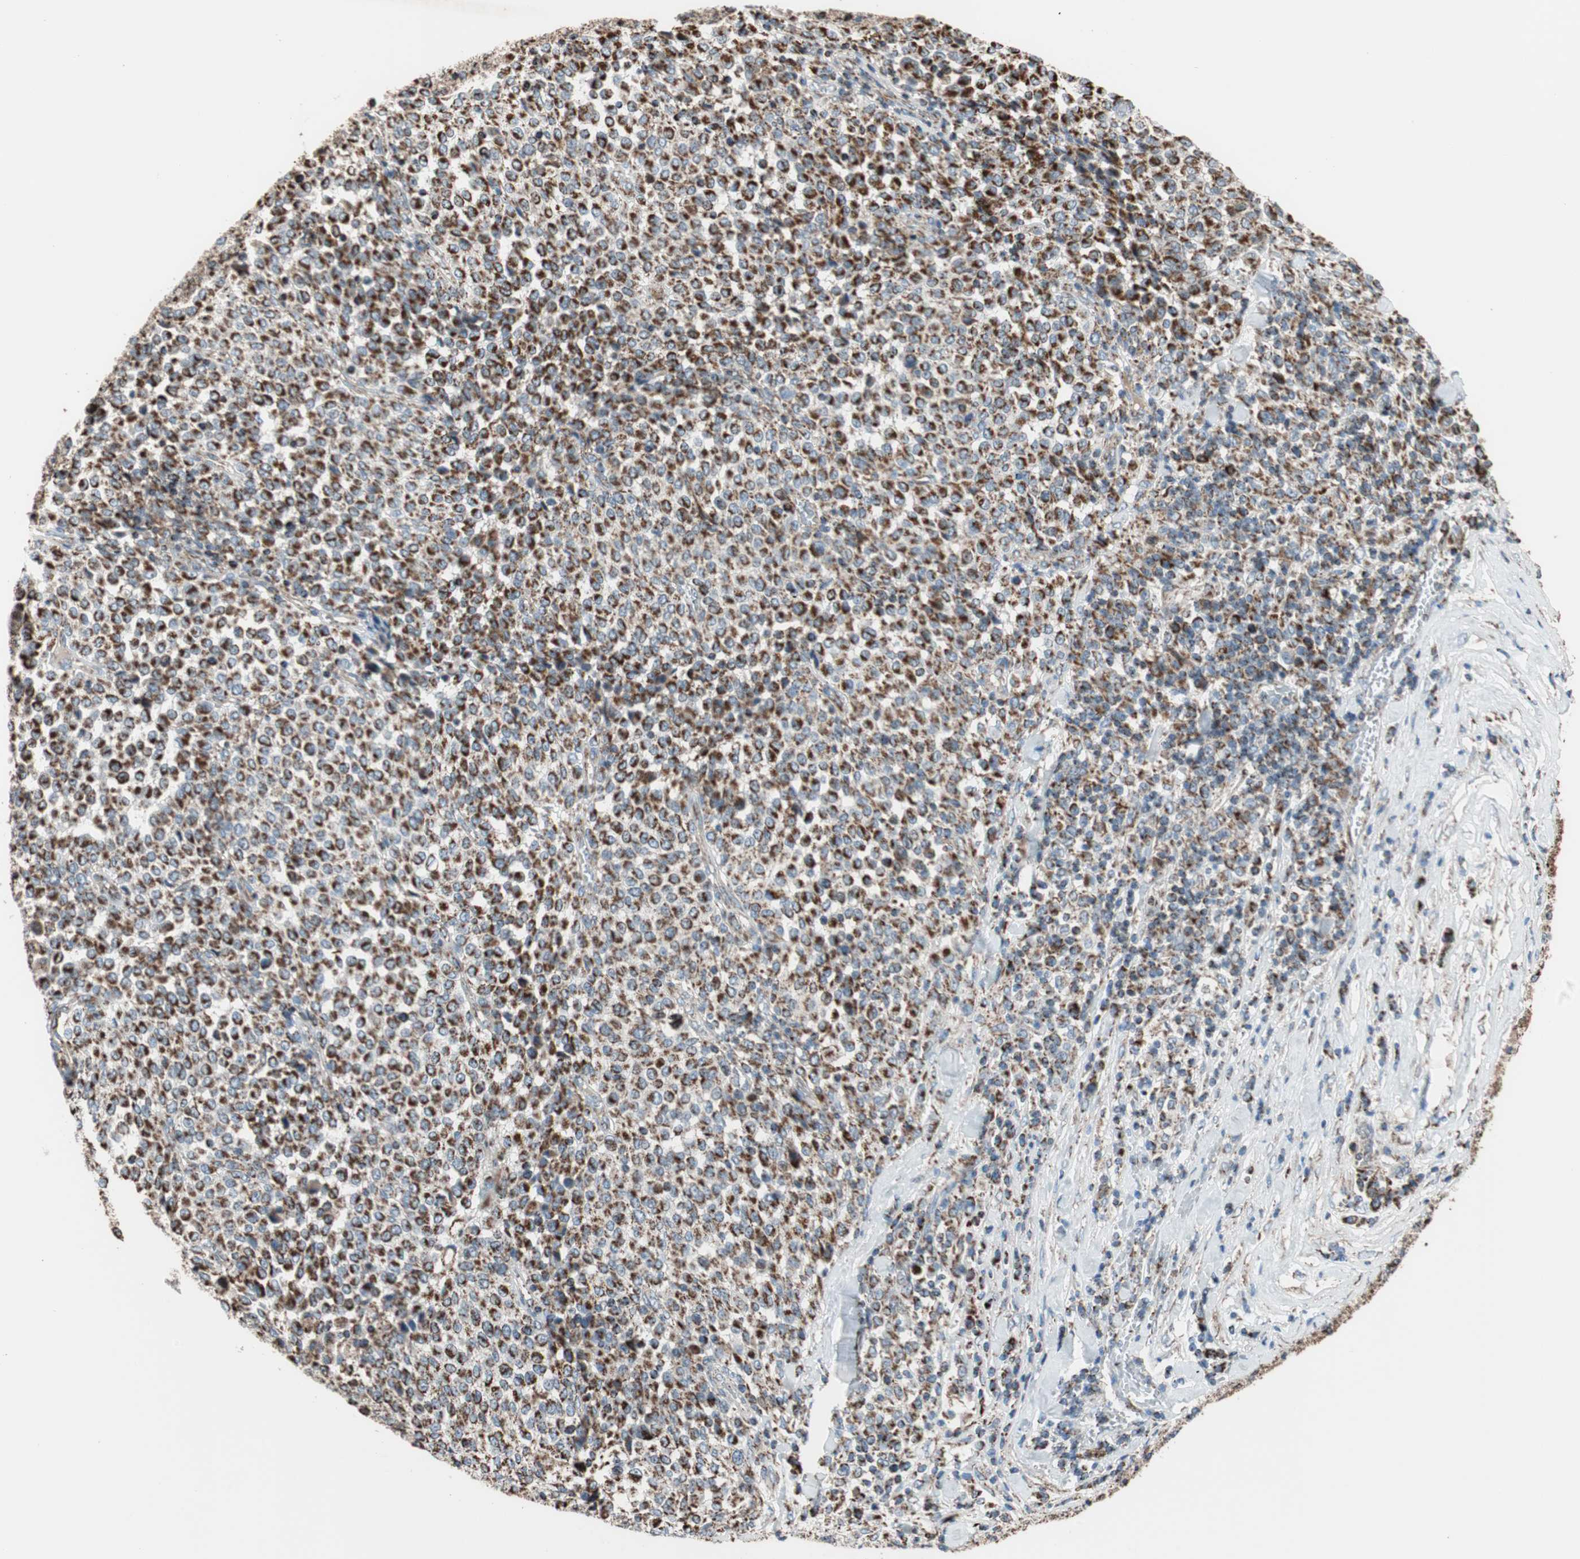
{"staining": {"intensity": "strong", "quantity": ">75%", "location": "cytoplasmic/membranous"}, "tissue": "melanoma", "cell_type": "Tumor cells", "image_type": "cancer", "snomed": [{"axis": "morphology", "description": "Malignant melanoma, Metastatic site"}, {"axis": "topography", "description": "Pancreas"}], "caption": "Immunohistochemical staining of human melanoma displays strong cytoplasmic/membranous protein staining in approximately >75% of tumor cells.", "gene": "PCSK4", "patient": {"sex": "female", "age": 30}}